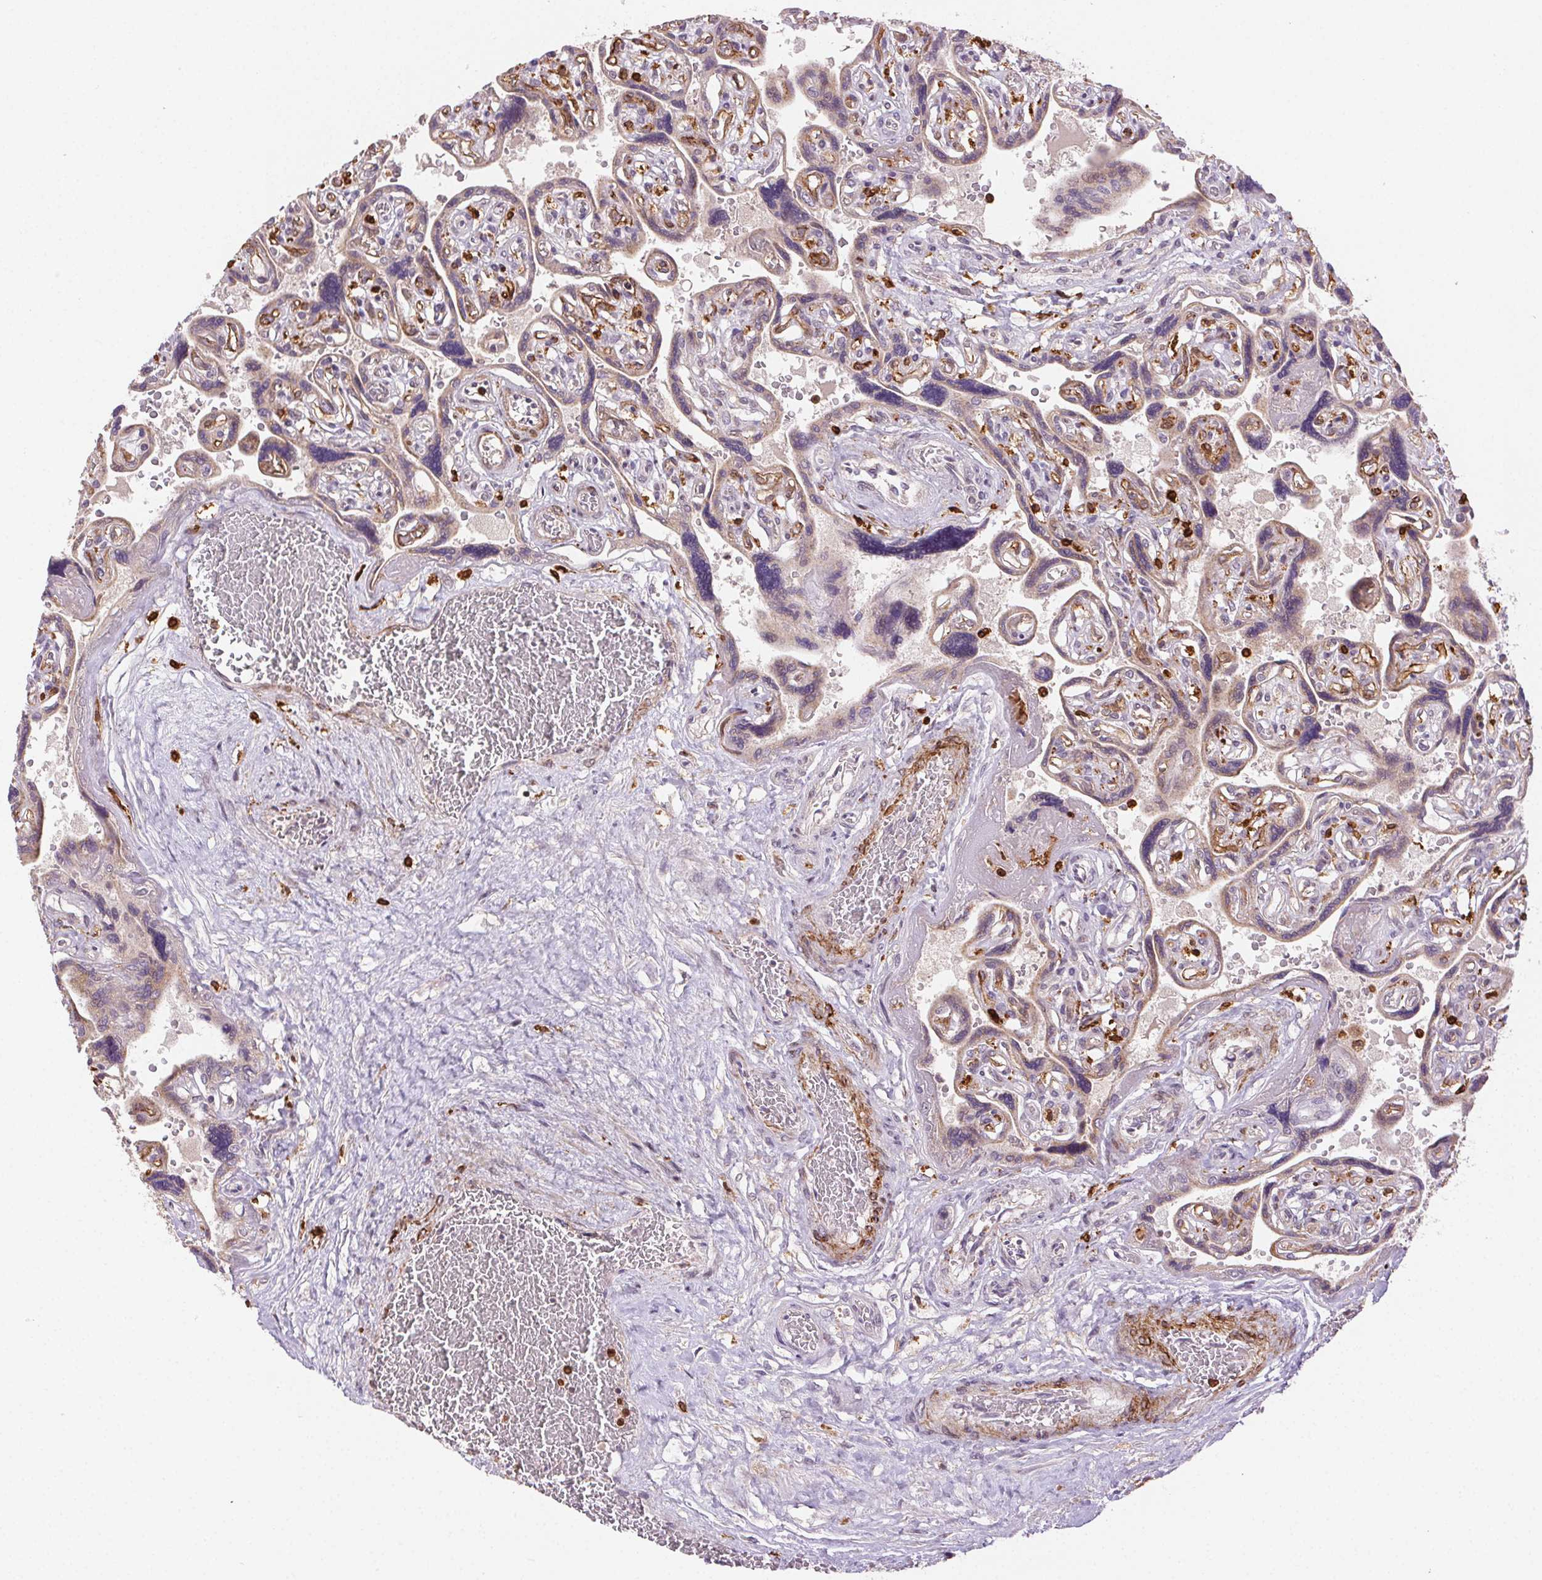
{"staining": {"intensity": "weak", "quantity": "<25%", "location": "cytoplasmic/membranous"}, "tissue": "placenta", "cell_type": "Decidual cells", "image_type": "normal", "snomed": [{"axis": "morphology", "description": "Normal tissue, NOS"}, {"axis": "topography", "description": "Placenta"}], "caption": "Placenta stained for a protein using immunohistochemistry demonstrates no staining decidual cells.", "gene": "RNASET2", "patient": {"sex": "female", "age": 32}}